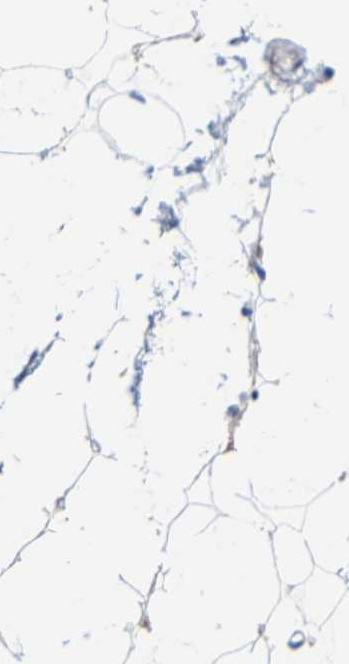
{"staining": {"intensity": "negative", "quantity": "none", "location": "none"}, "tissue": "adipose tissue", "cell_type": "Adipocytes", "image_type": "normal", "snomed": [{"axis": "morphology", "description": "Normal tissue, NOS"}, {"axis": "topography", "description": "Breast"}, {"axis": "topography", "description": "Soft tissue"}], "caption": "This is an IHC micrograph of unremarkable human adipose tissue. There is no staining in adipocytes.", "gene": "MT1A", "patient": {"sex": "female", "age": 75}}